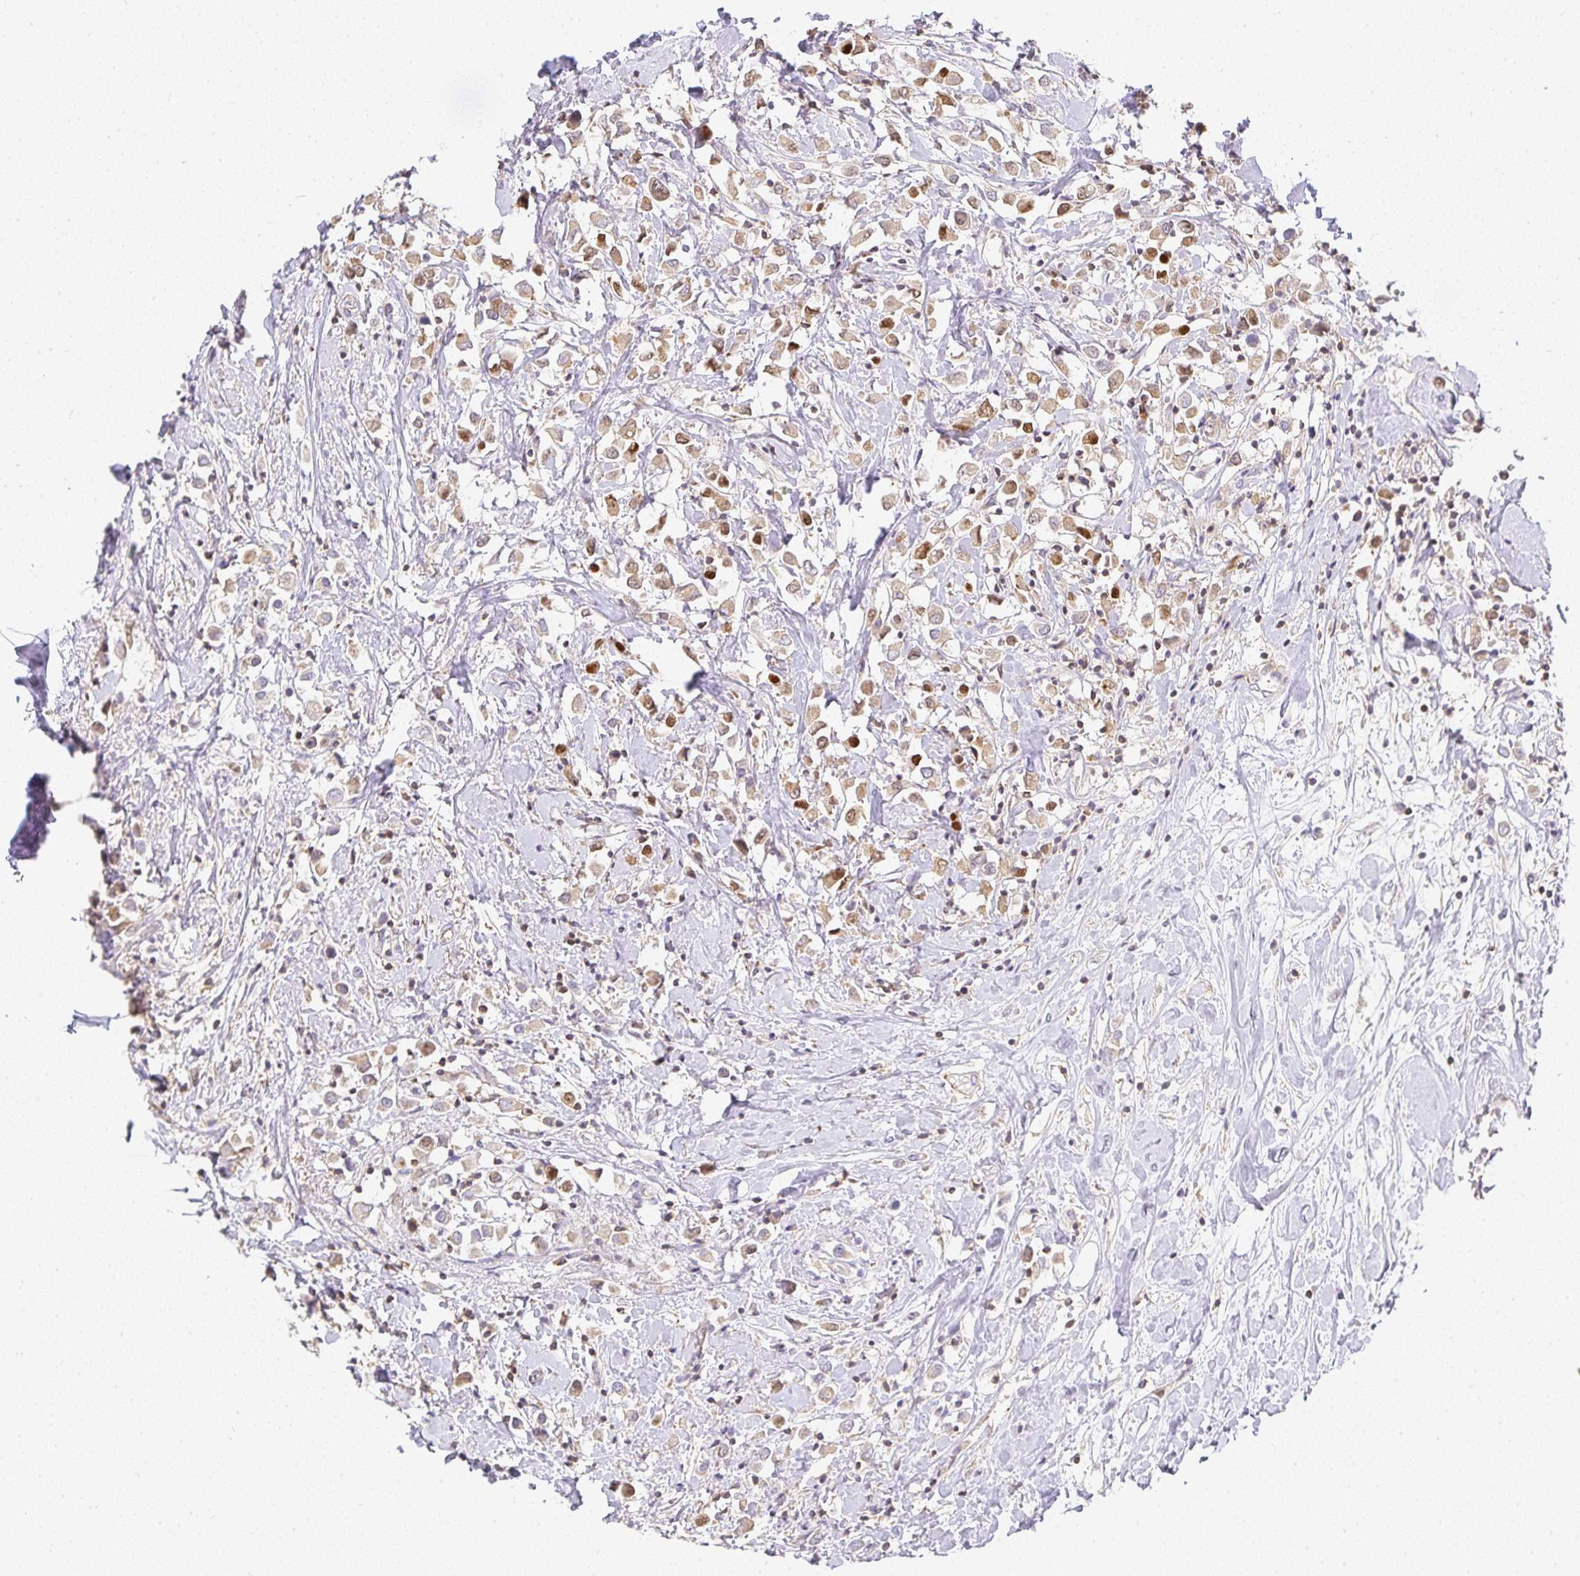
{"staining": {"intensity": "moderate", "quantity": "25%-75%", "location": "nuclear"}, "tissue": "breast cancer", "cell_type": "Tumor cells", "image_type": "cancer", "snomed": [{"axis": "morphology", "description": "Duct carcinoma"}, {"axis": "topography", "description": "Breast"}], "caption": "There is medium levels of moderate nuclear staining in tumor cells of breast infiltrating ductal carcinoma, as demonstrated by immunohistochemical staining (brown color).", "gene": "GATA3", "patient": {"sex": "female", "age": 61}}